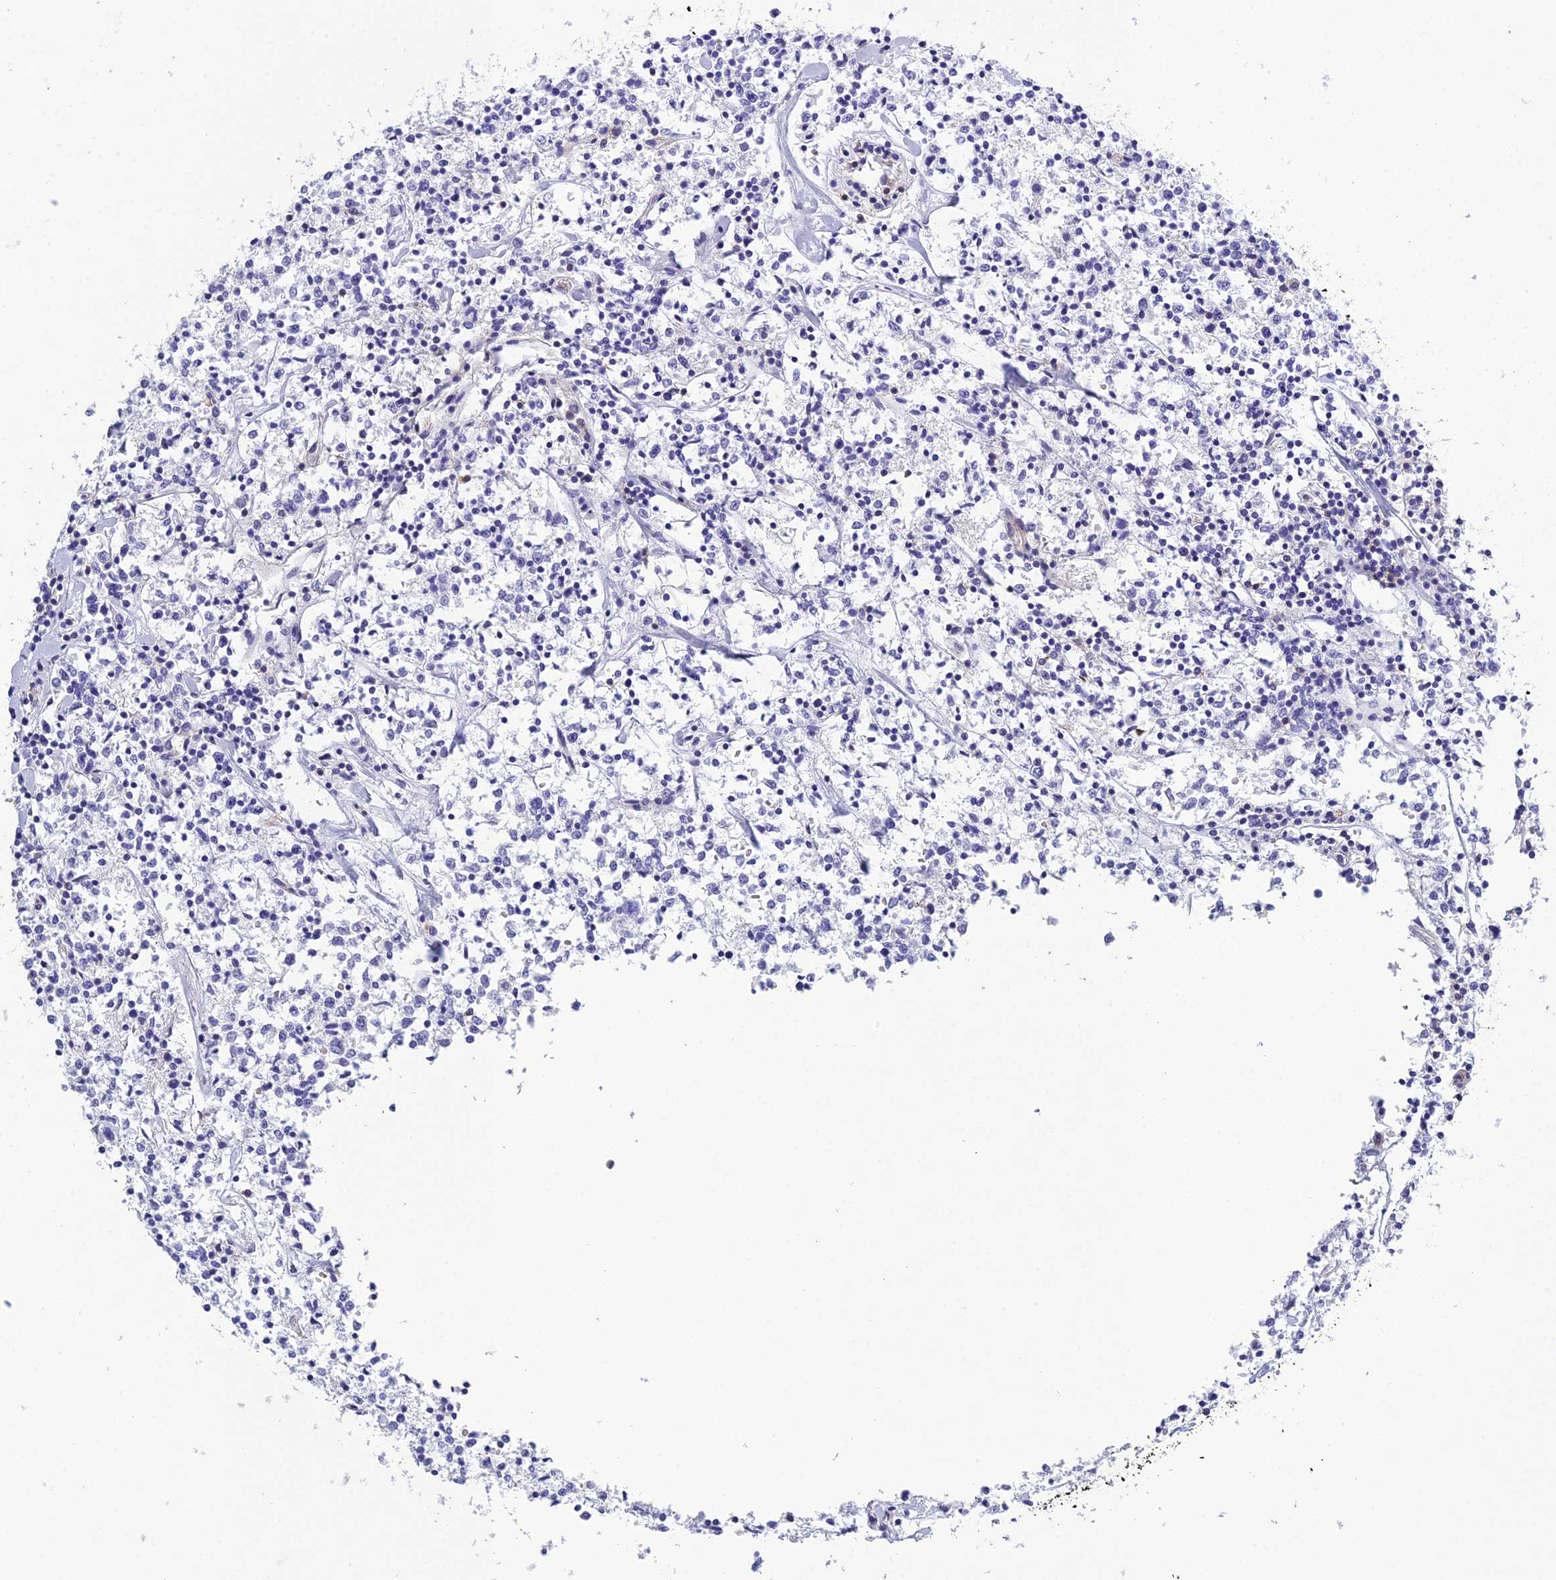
{"staining": {"intensity": "negative", "quantity": "none", "location": "none"}, "tissue": "lymphoma", "cell_type": "Tumor cells", "image_type": "cancer", "snomed": [{"axis": "morphology", "description": "Malignant lymphoma, non-Hodgkin's type, Low grade"}, {"axis": "topography", "description": "Small intestine"}], "caption": "Immunohistochemistry image of neoplastic tissue: human malignant lymphoma, non-Hodgkin's type (low-grade) stained with DAB (3,3'-diaminobenzidine) reveals no significant protein expression in tumor cells.", "gene": "OR1Q1", "patient": {"sex": "female", "age": 59}}